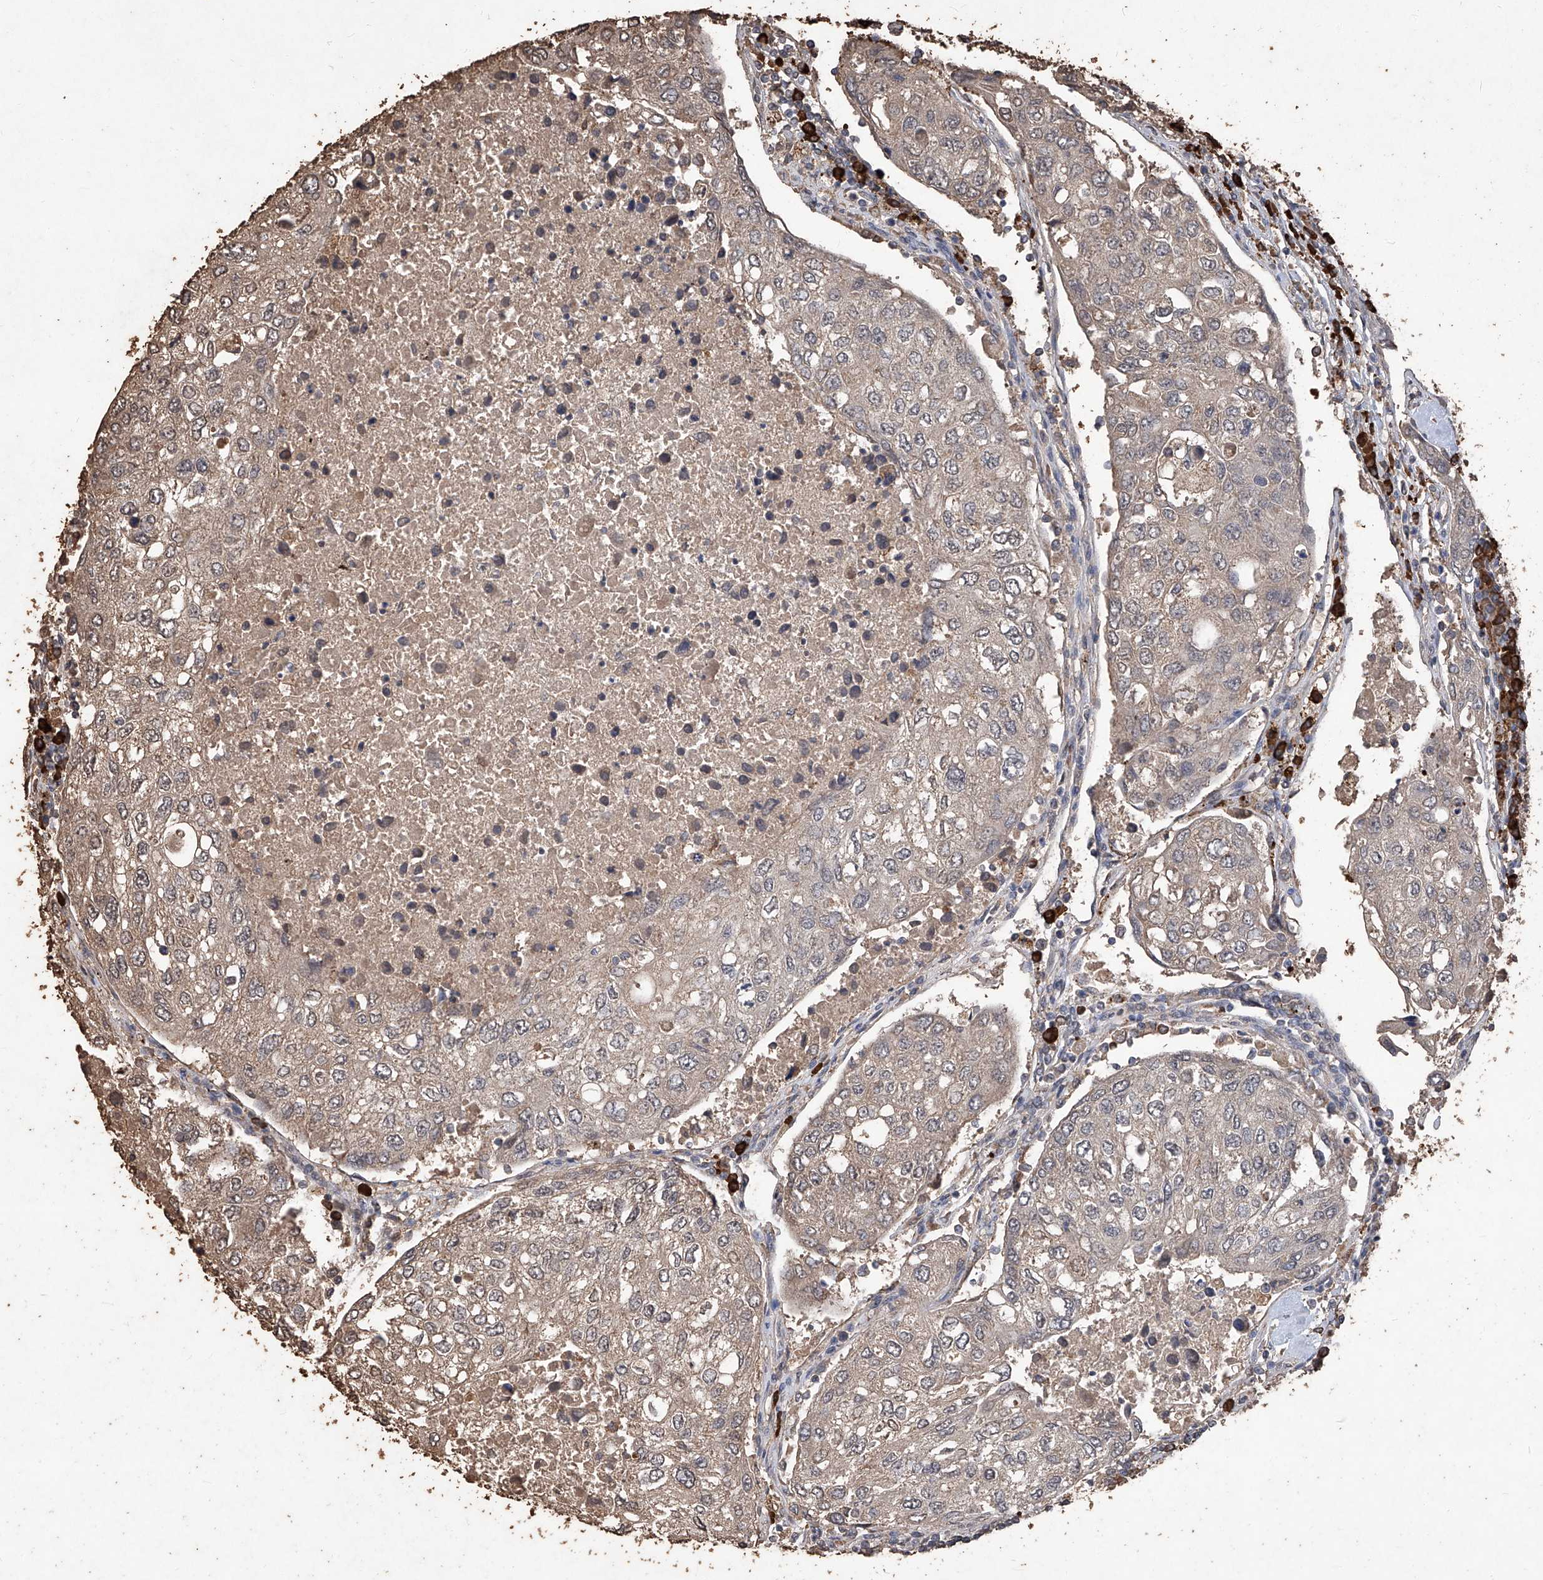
{"staining": {"intensity": "weak", "quantity": "25%-75%", "location": "cytoplasmic/membranous"}, "tissue": "urothelial cancer", "cell_type": "Tumor cells", "image_type": "cancer", "snomed": [{"axis": "morphology", "description": "Urothelial carcinoma, High grade"}, {"axis": "topography", "description": "Lymph node"}, {"axis": "topography", "description": "Urinary bladder"}], "caption": "High-grade urothelial carcinoma stained with a protein marker displays weak staining in tumor cells.", "gene": "EML1", "patient": {"sex": "male", "age": 51}}